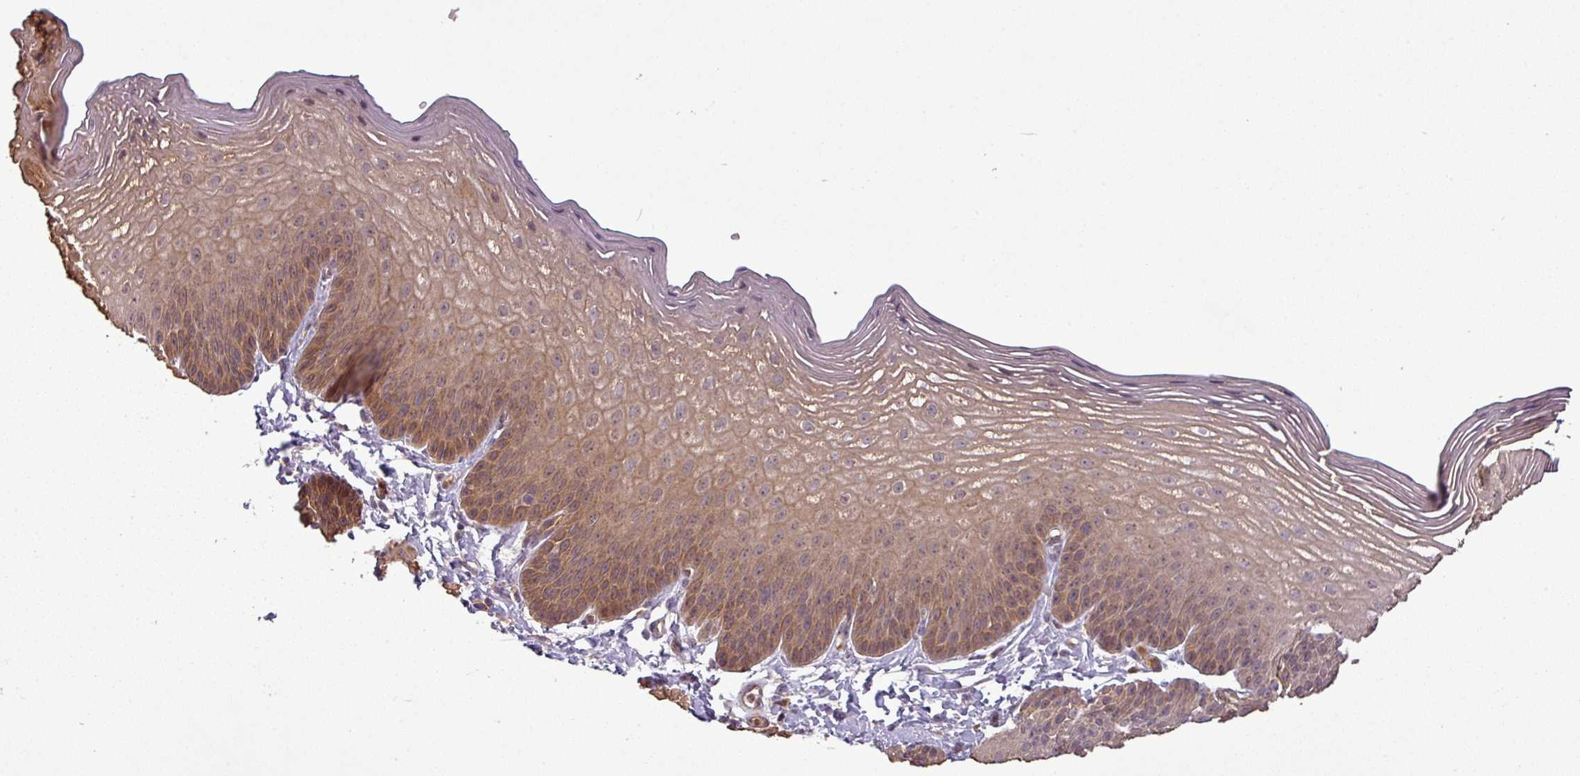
{"staining": {"intensity": "moderate", "quantity": ">75%", "location": "cytoplasmic/membranous,nuclear"}, "tissue": "skin", "cell_type": "Epidermal cells", "image_type": "normal", "snomed": [{"axis": "morphology", "description": "Normal tissue, NOS"}, {"axis": "morphology", "description": "Hemorrhoids"}, {"axis": "morphology", "description": "Inflammation, NOS"}, {"axis": "topography", "description": "Anal"}], "caption": "An image of human skin stained for a protein demonstrates moderate cytoplasmic/membranous,nuclear brown staining in epidermal cells. Ihc stains the protein in brown and the nuclei are stained blue.", "gene": "PCDH1", "patient": {"sex": "male", "age": 60}}